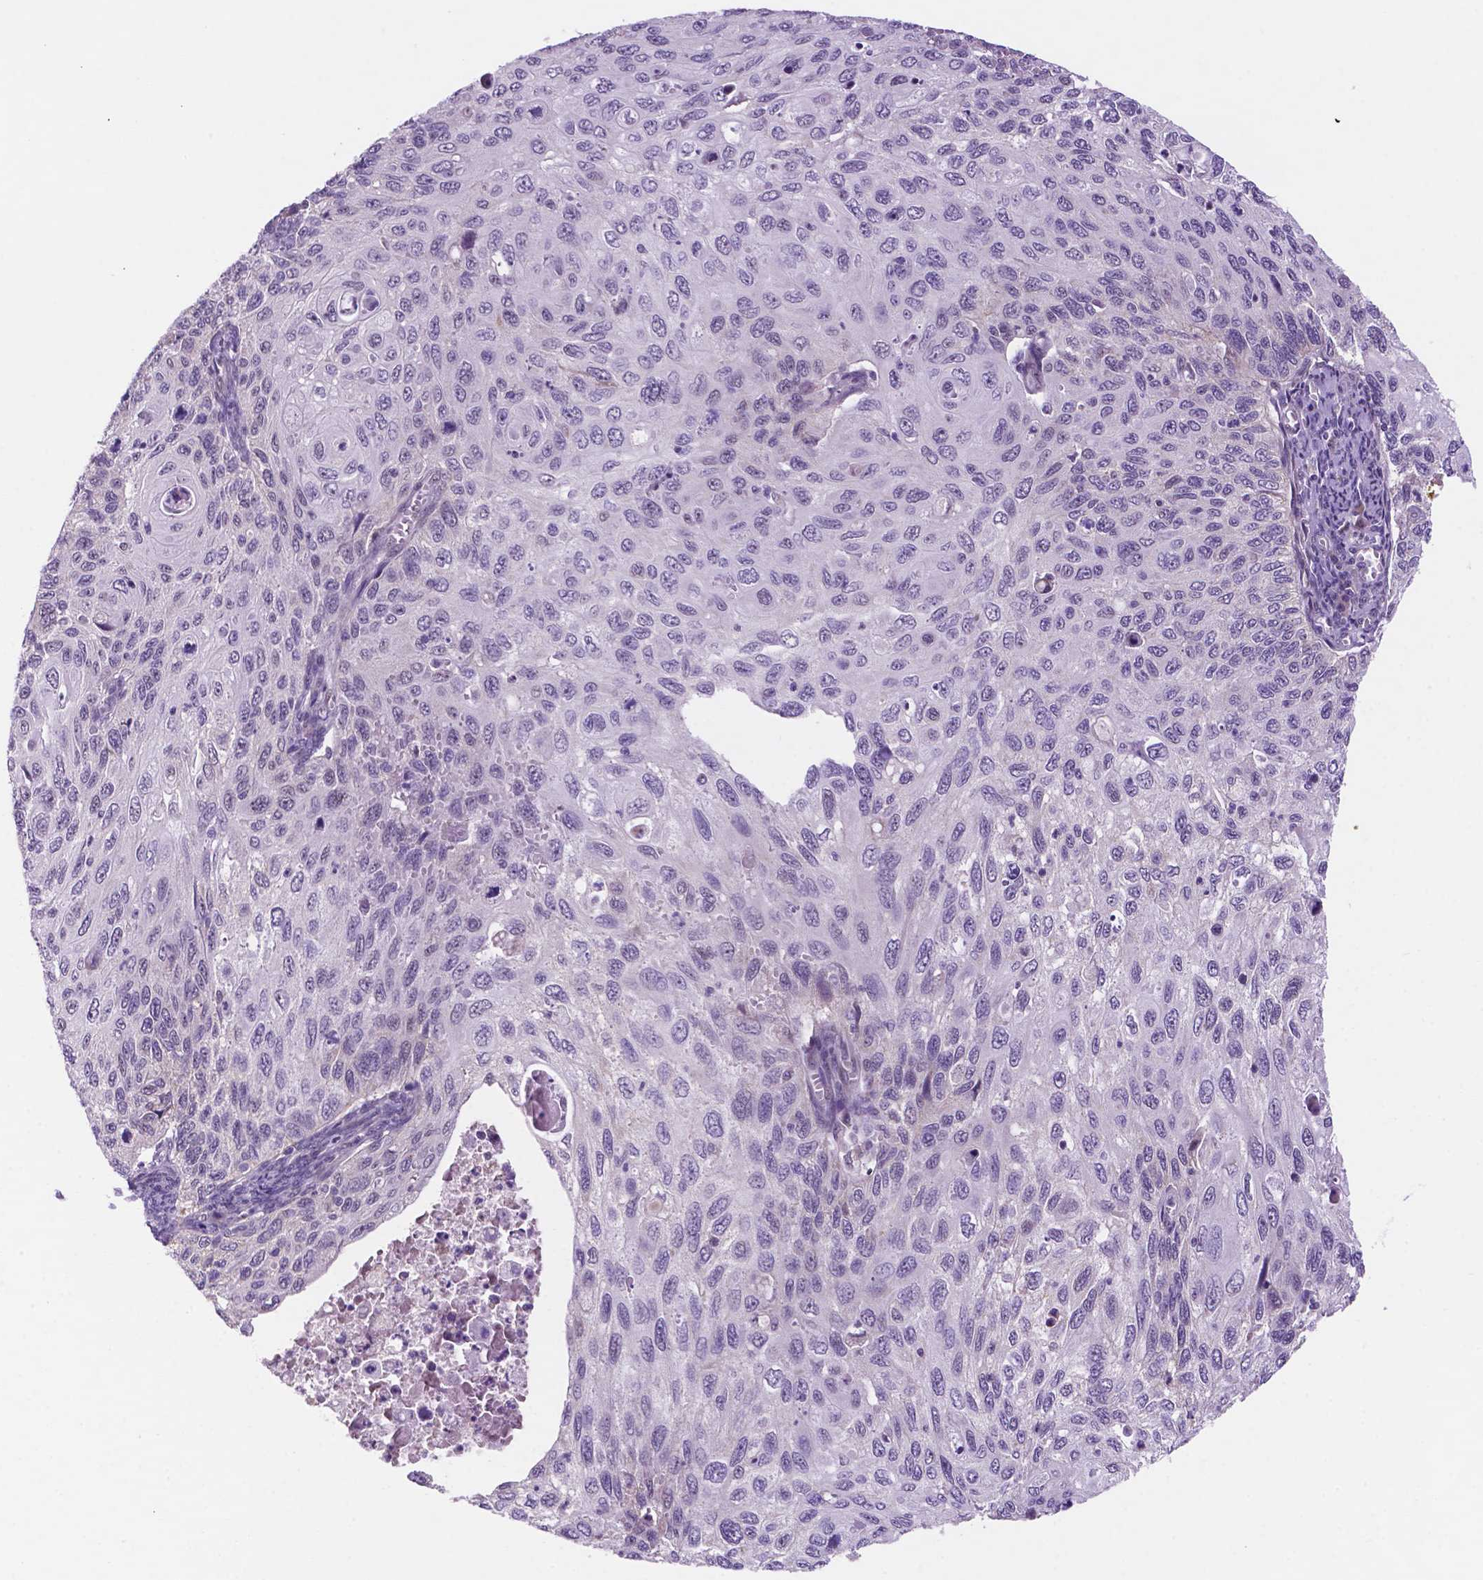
{"staining": {"intensity": "negative", "quantity": "none", "location": "none"}, "tissue": "cervical cancer", "cell_type": "Tumor cells", "image_type": "cancer", "snomed": [{"axis": "morphology", "description": "Squamous cell carcinoma, NOS"}, {"axis": "topography", "description": "Cervix"}], "caption": "Cervical cancer (squamous cell carcinoma) stained for a protein using IHC demonstrates no positivity tumor cells.", "gene": "C18orf21", "patient": {"sex": "female", "age": 70}}